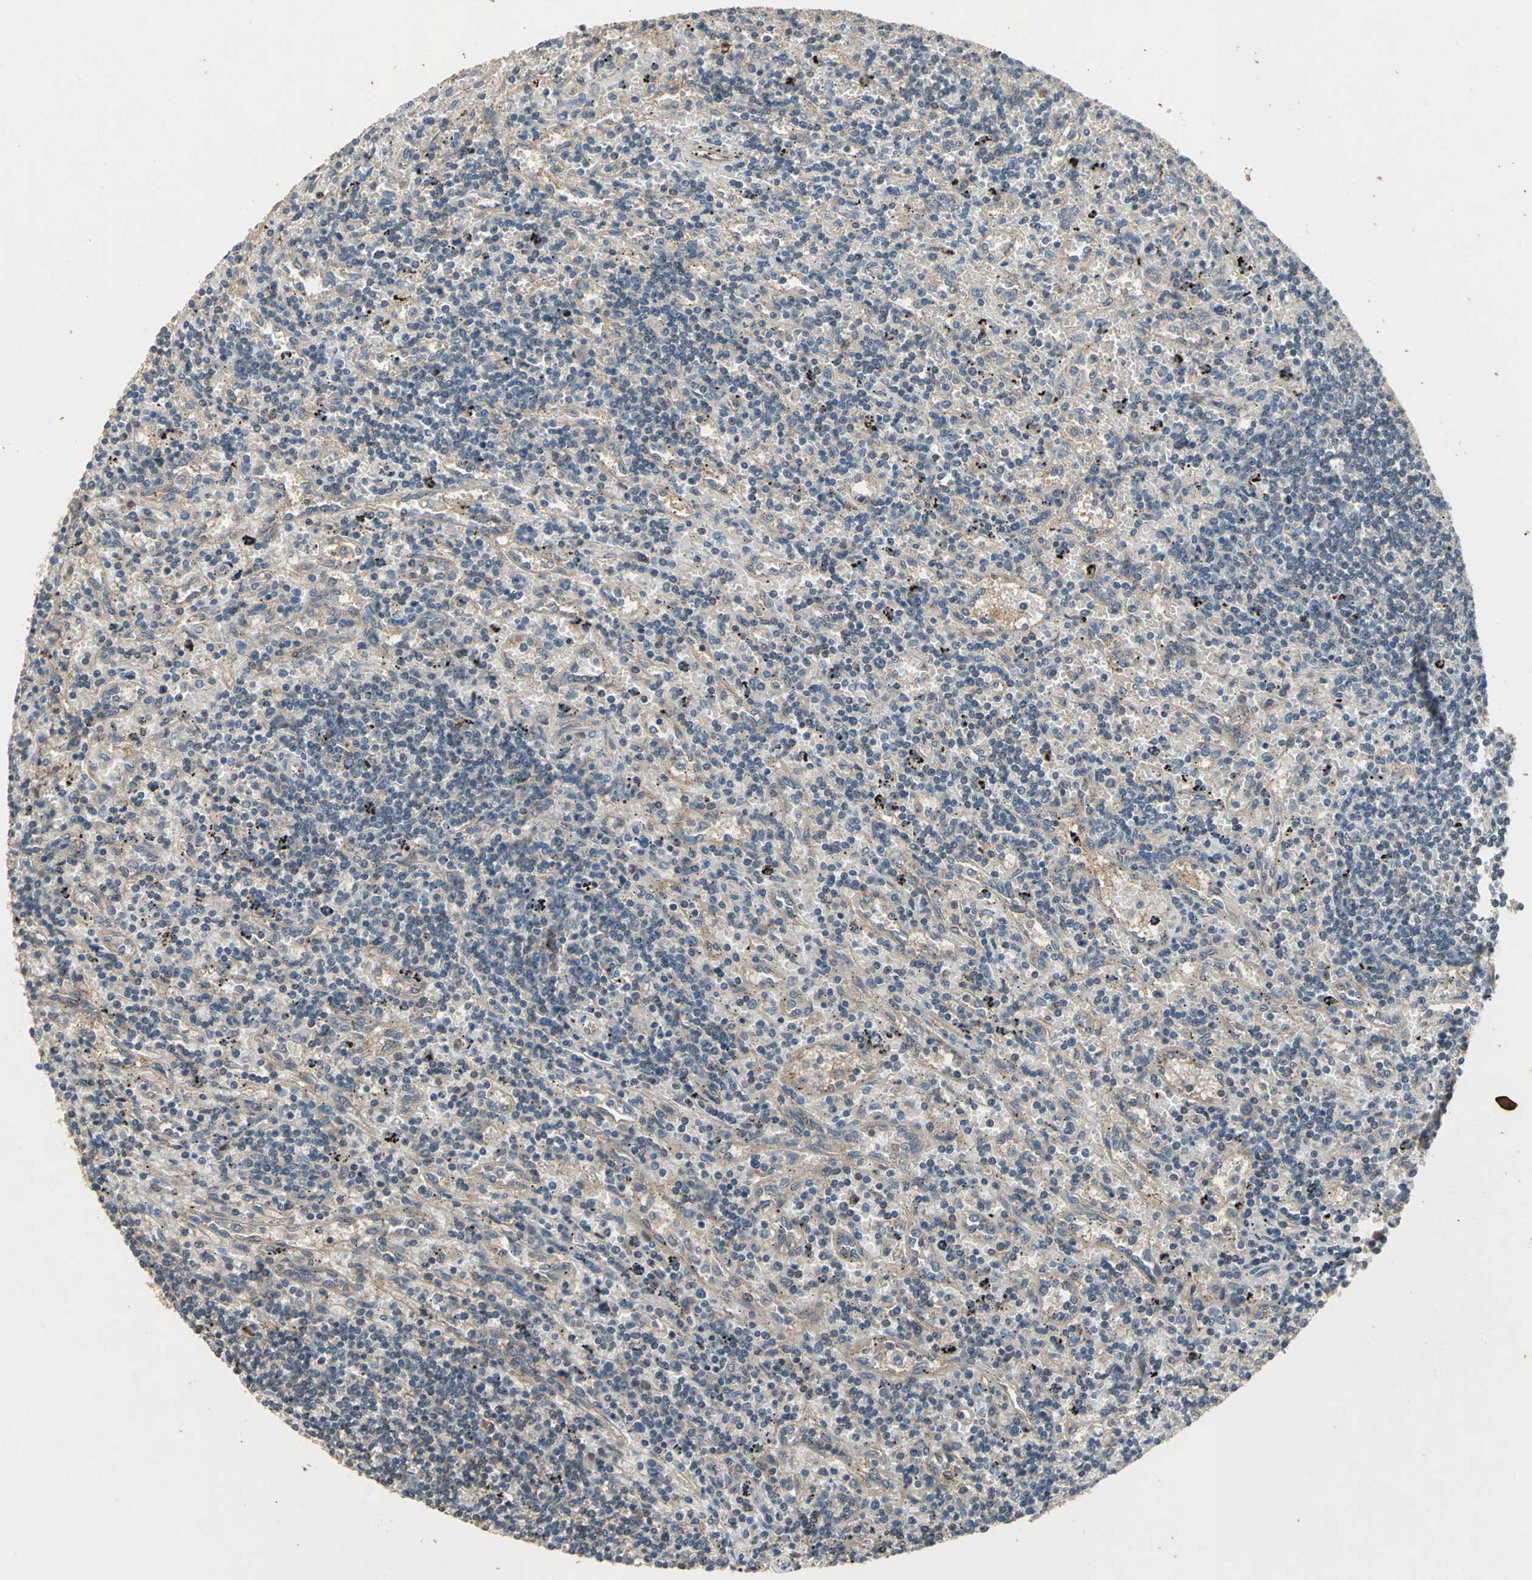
{"staining": {"intensity": "weak", "quantity": "<25%", "location": "cytoplasmic/membranous"}, "tissue": "lymphoma", "cell_type": "Tumor cells", "image_type": "cancer", "snomed": [{"axis": "morphology", "description": "Malignant lymphoma, non-Hodgkin's type, Low grade"}, {"axis": "topography", "description": "Spleen"}], "caption": "An image of lymphoma stained for a protein exhibits no brown staining in tumor cells. Brightfield microscopy of IHC stained with DAB (3,3'-diaminobenzidine) (brown) and hematoxylin (blue), captured at high magnification.", "gene": "MET", "patient": {"sex": "male", "age": 76}}